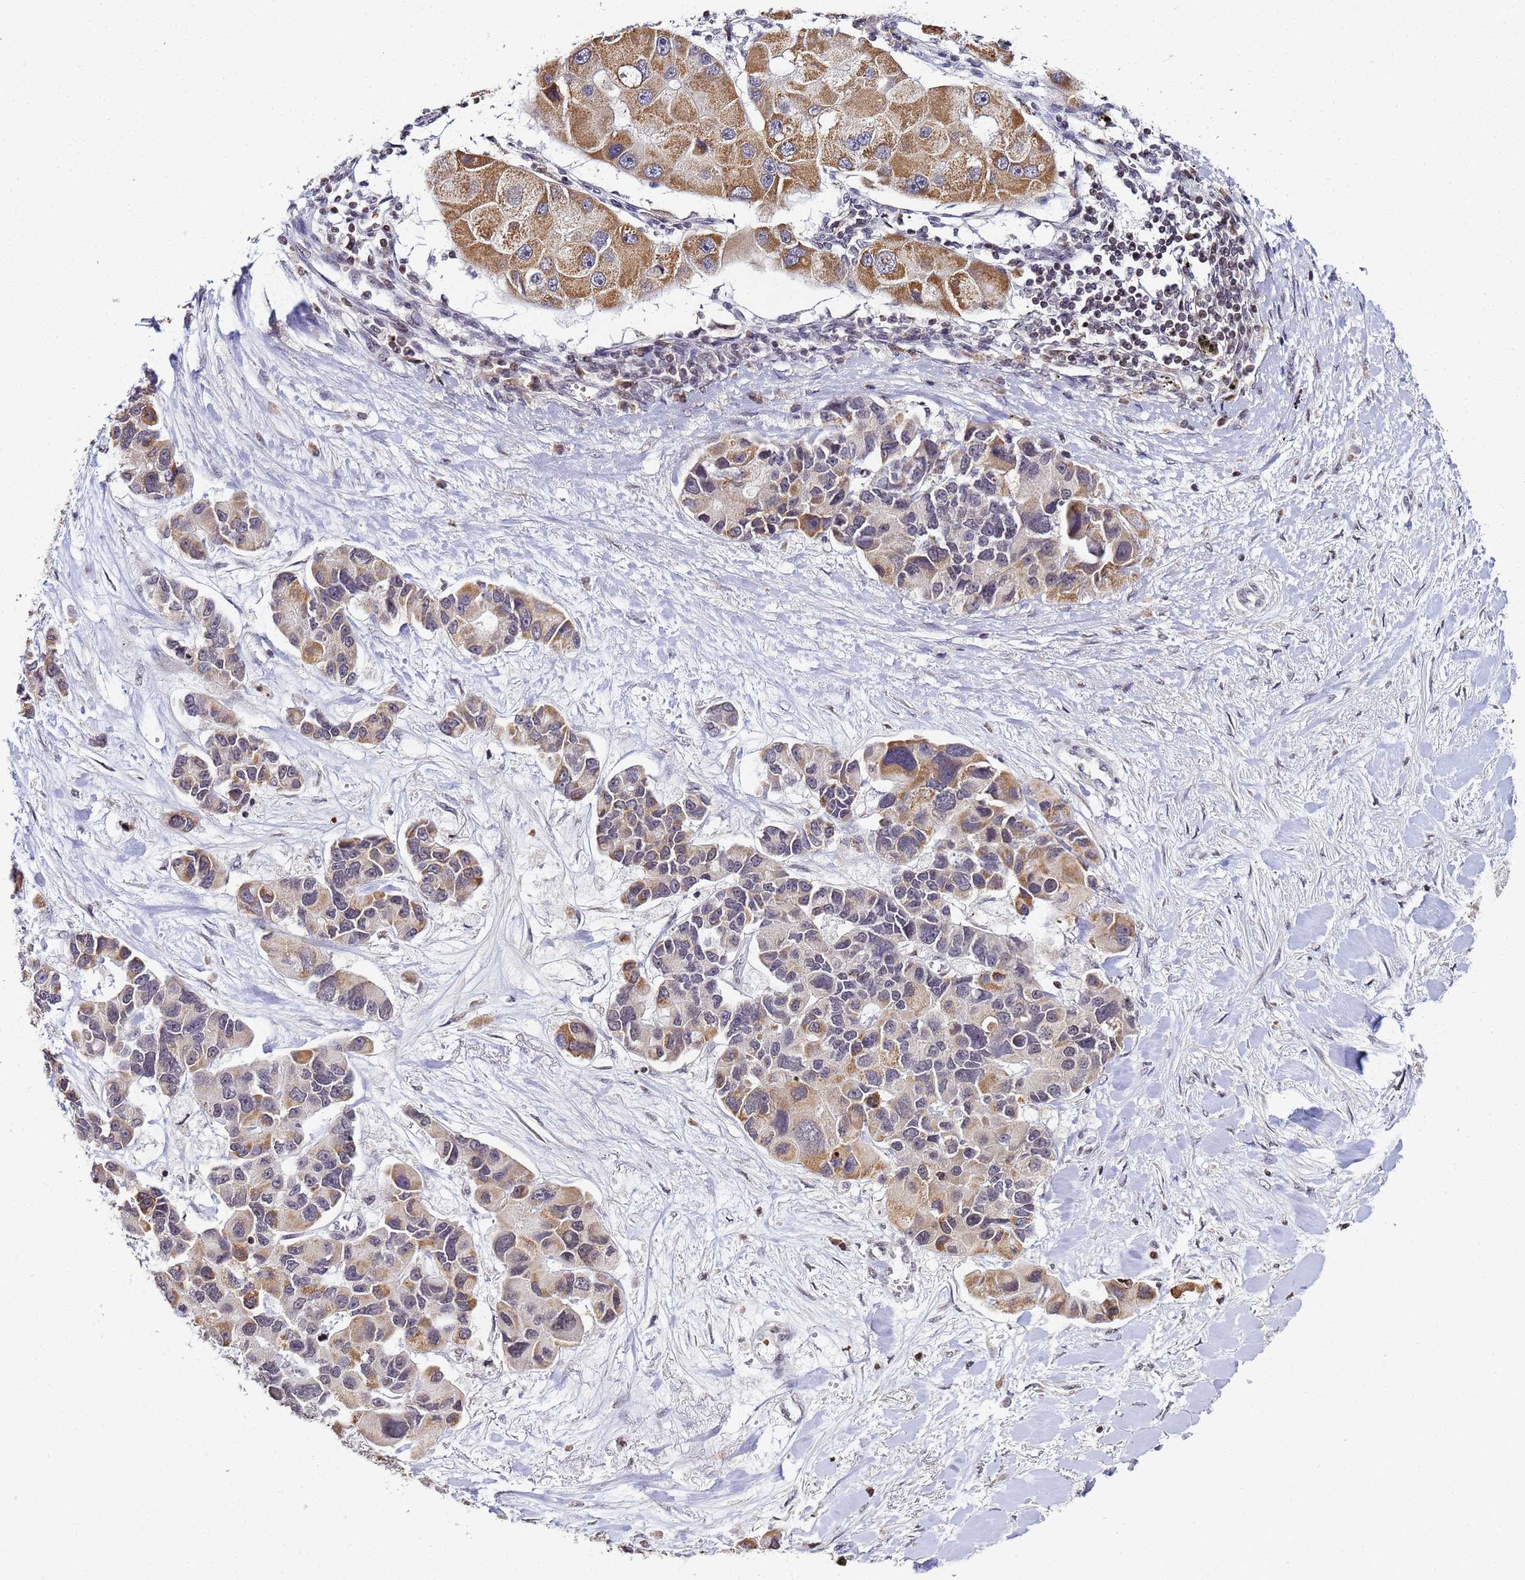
{"staining": {"intensity": "moderate", "quantity": ">75%", "location": "cytoplasmic/membranous"}, "tissue": "lung cancer", "cell_type": "Tumor cells", "image_type": "cancer", "snomed": [{"axis": "morphology", "description": "Adenocarcinoma, NOS"}, {"axis": "topography", "description": "Lung"}], "caption": "Immunohistochemistry (IHC) of human lung adenocarcinoma displays medium levels of moderate cytoplasmic/membranous positivity in approximately >75% of tumor cells.", "gene": "FZD4", "patient": {"sex": "female", "age": 54}}